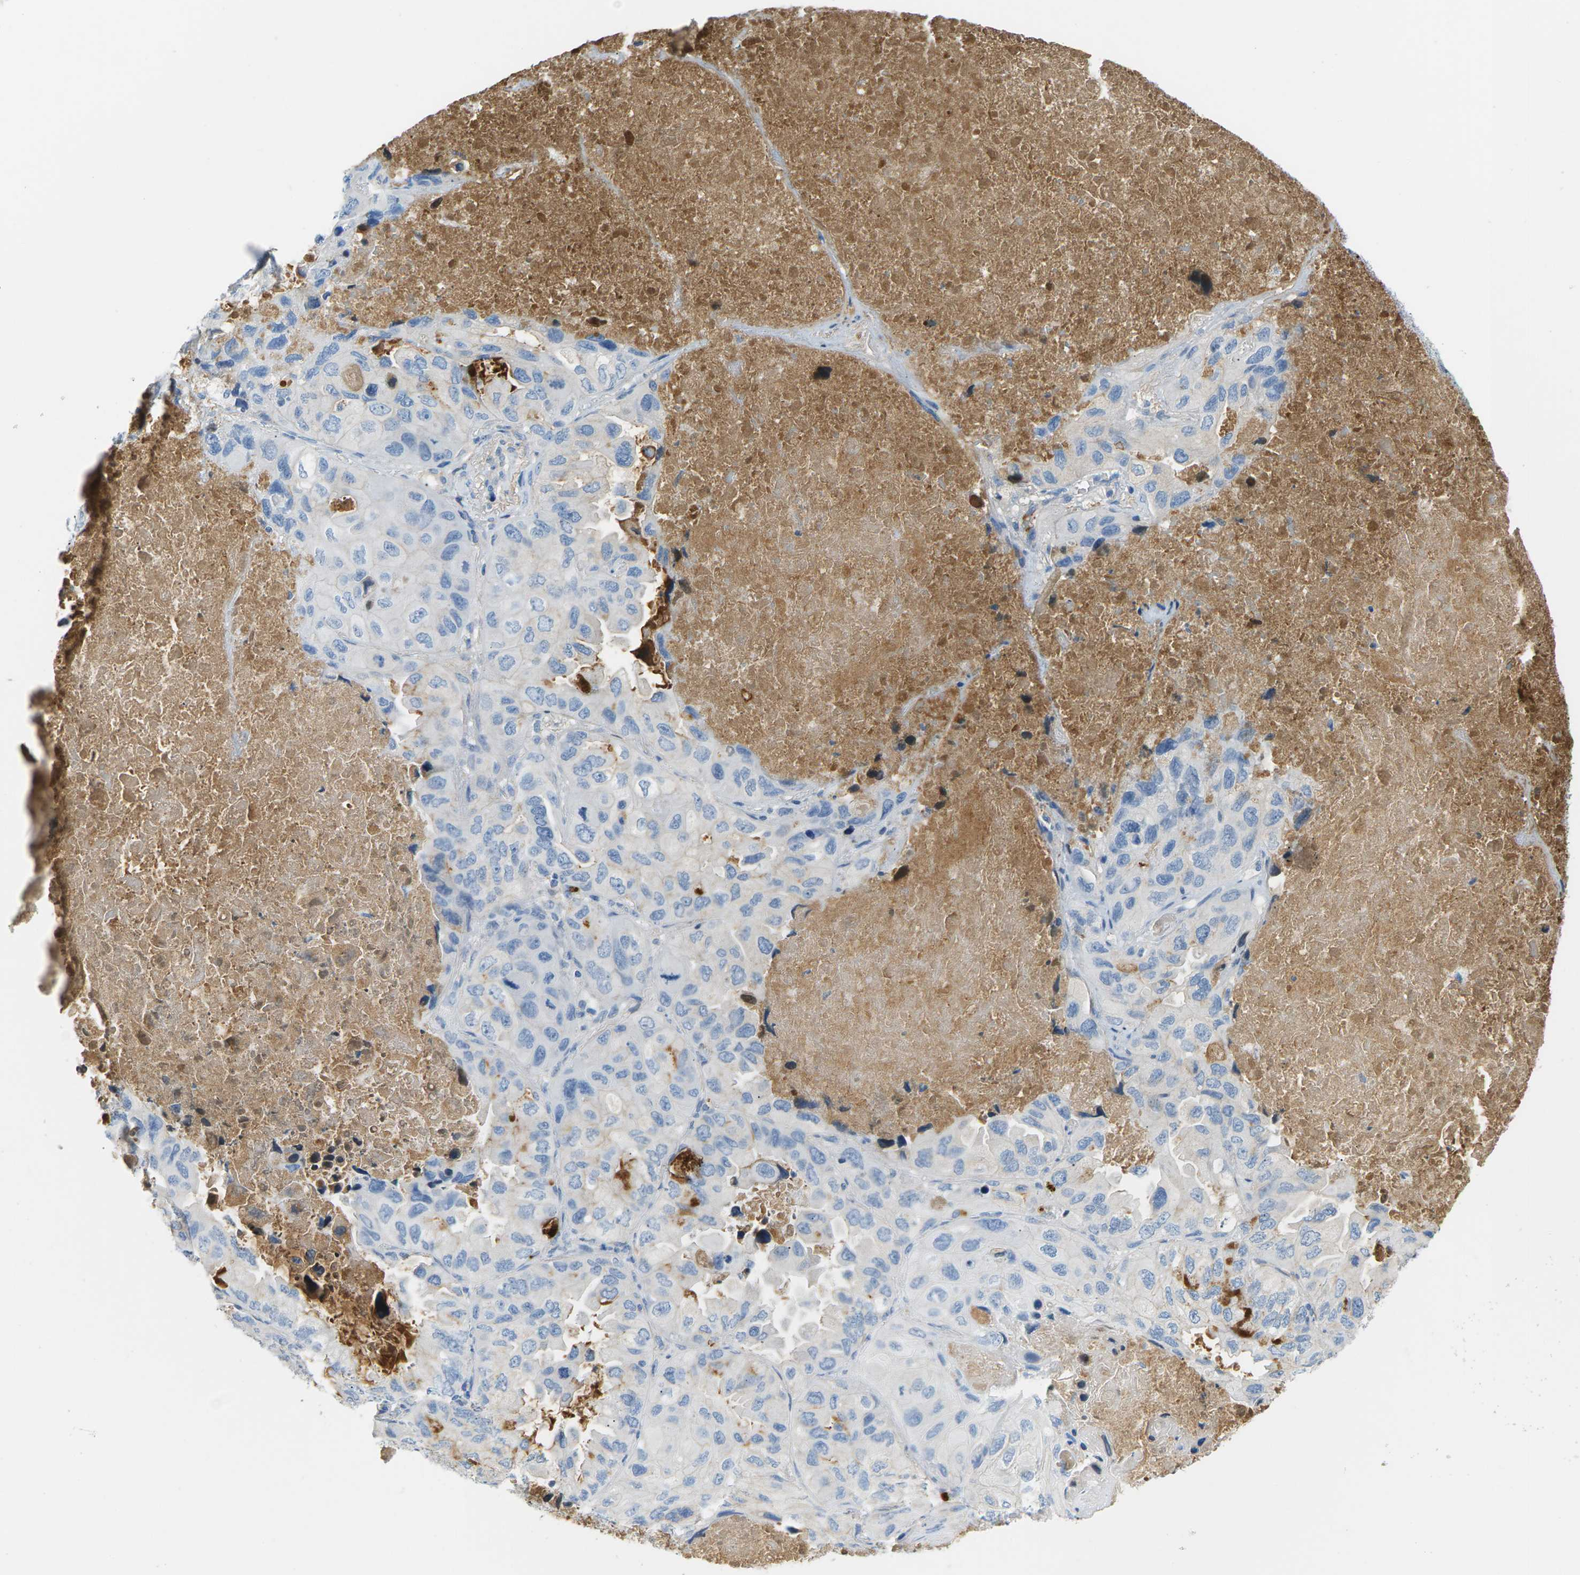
{"staining": {"intensity": "negative", "quantity": "none", "location": "none"}, "tissue": "lung cancer", "cell_type": "Tumor cells", "image_type": "cancer", "snomed": [{"axis": "morphology", "description": "Squamous cell carcinoma, NOS"}, {"axis": "topography", "description": "Lung"}], "caption": "This is an immunohistochemistry histopathology image of lung cancer (squamous cell carcinoma). There is no expression in tumor cells.", "gene": "CFI", "patient": {"sex": "female", "age": 73}}